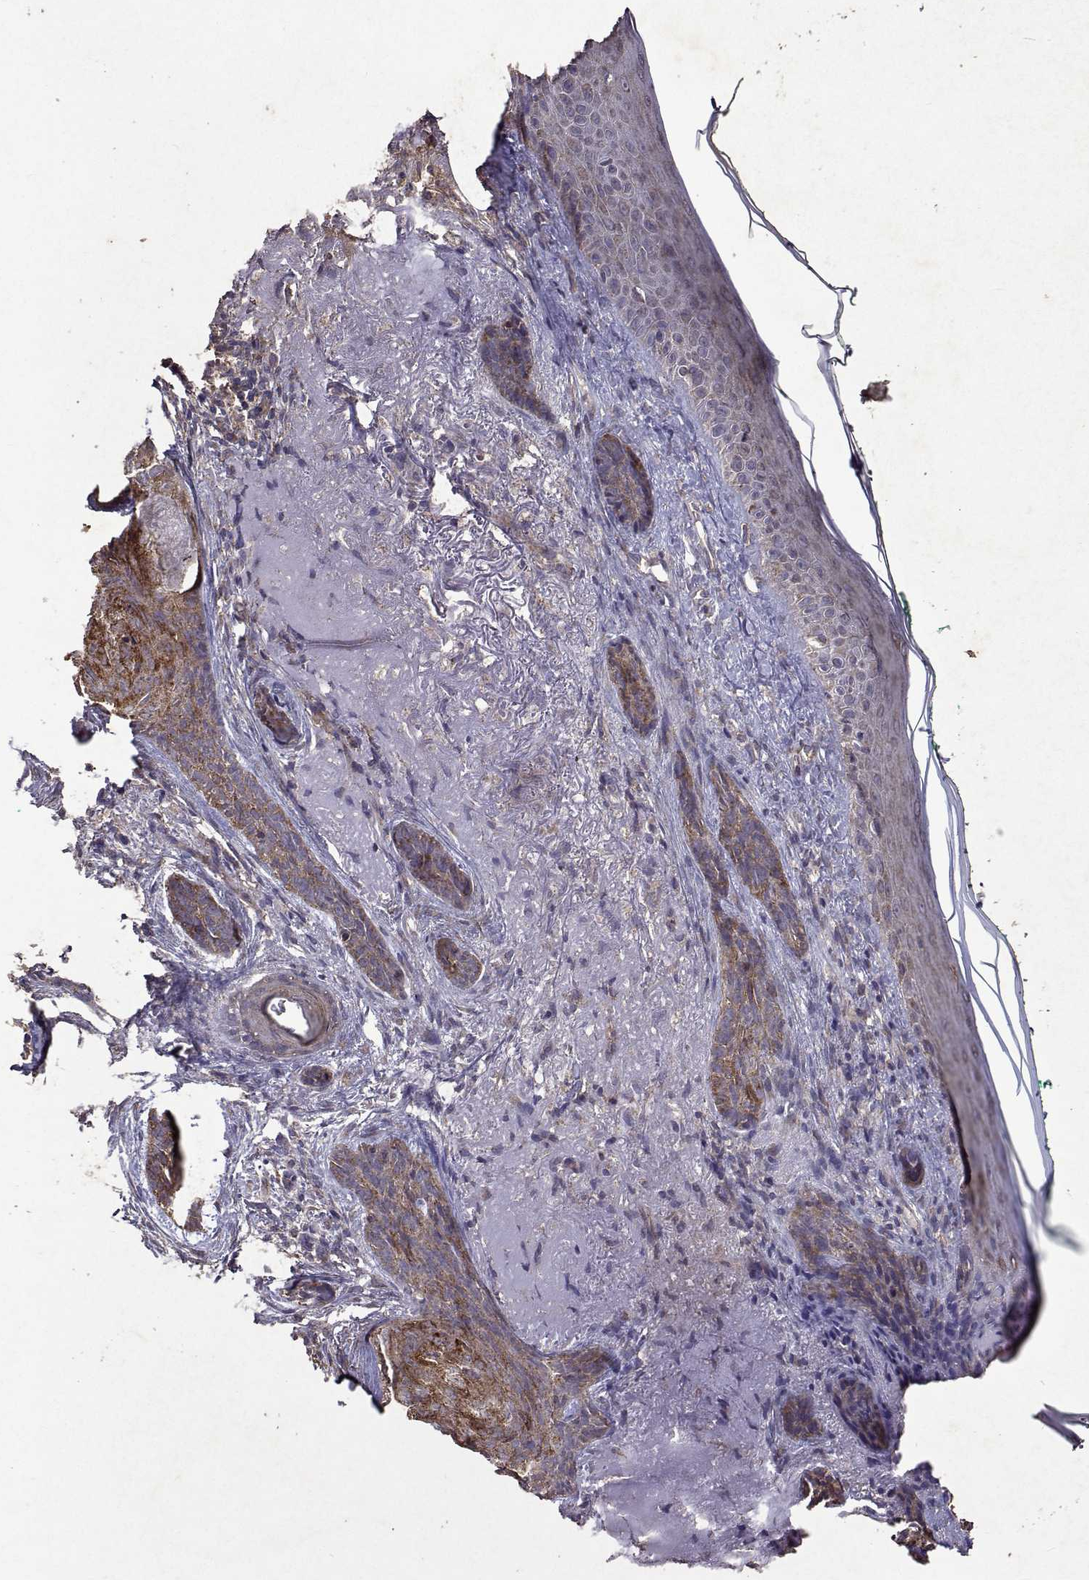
{"staining": {"intensity": "weak", "quantity": ">75%", "location": "cytoplasmic/membranous"}, "tissue": "skin cancer", "cell_type": "Tumor cells", "image_type": "cancer", "snomed": [{"axis": "morphology", "description": "Basal cell carcinoma"}, {"axis": "topography", "description": "Skin"}], "caption": "A micrograph of basal cell carcinoma (skin) stained for a protein demonstrates weak cytoplasmic/membranous brown staining in tumor cells.", "gene": "TARBP2", "patient": {"sex": "female", "age": 78}}